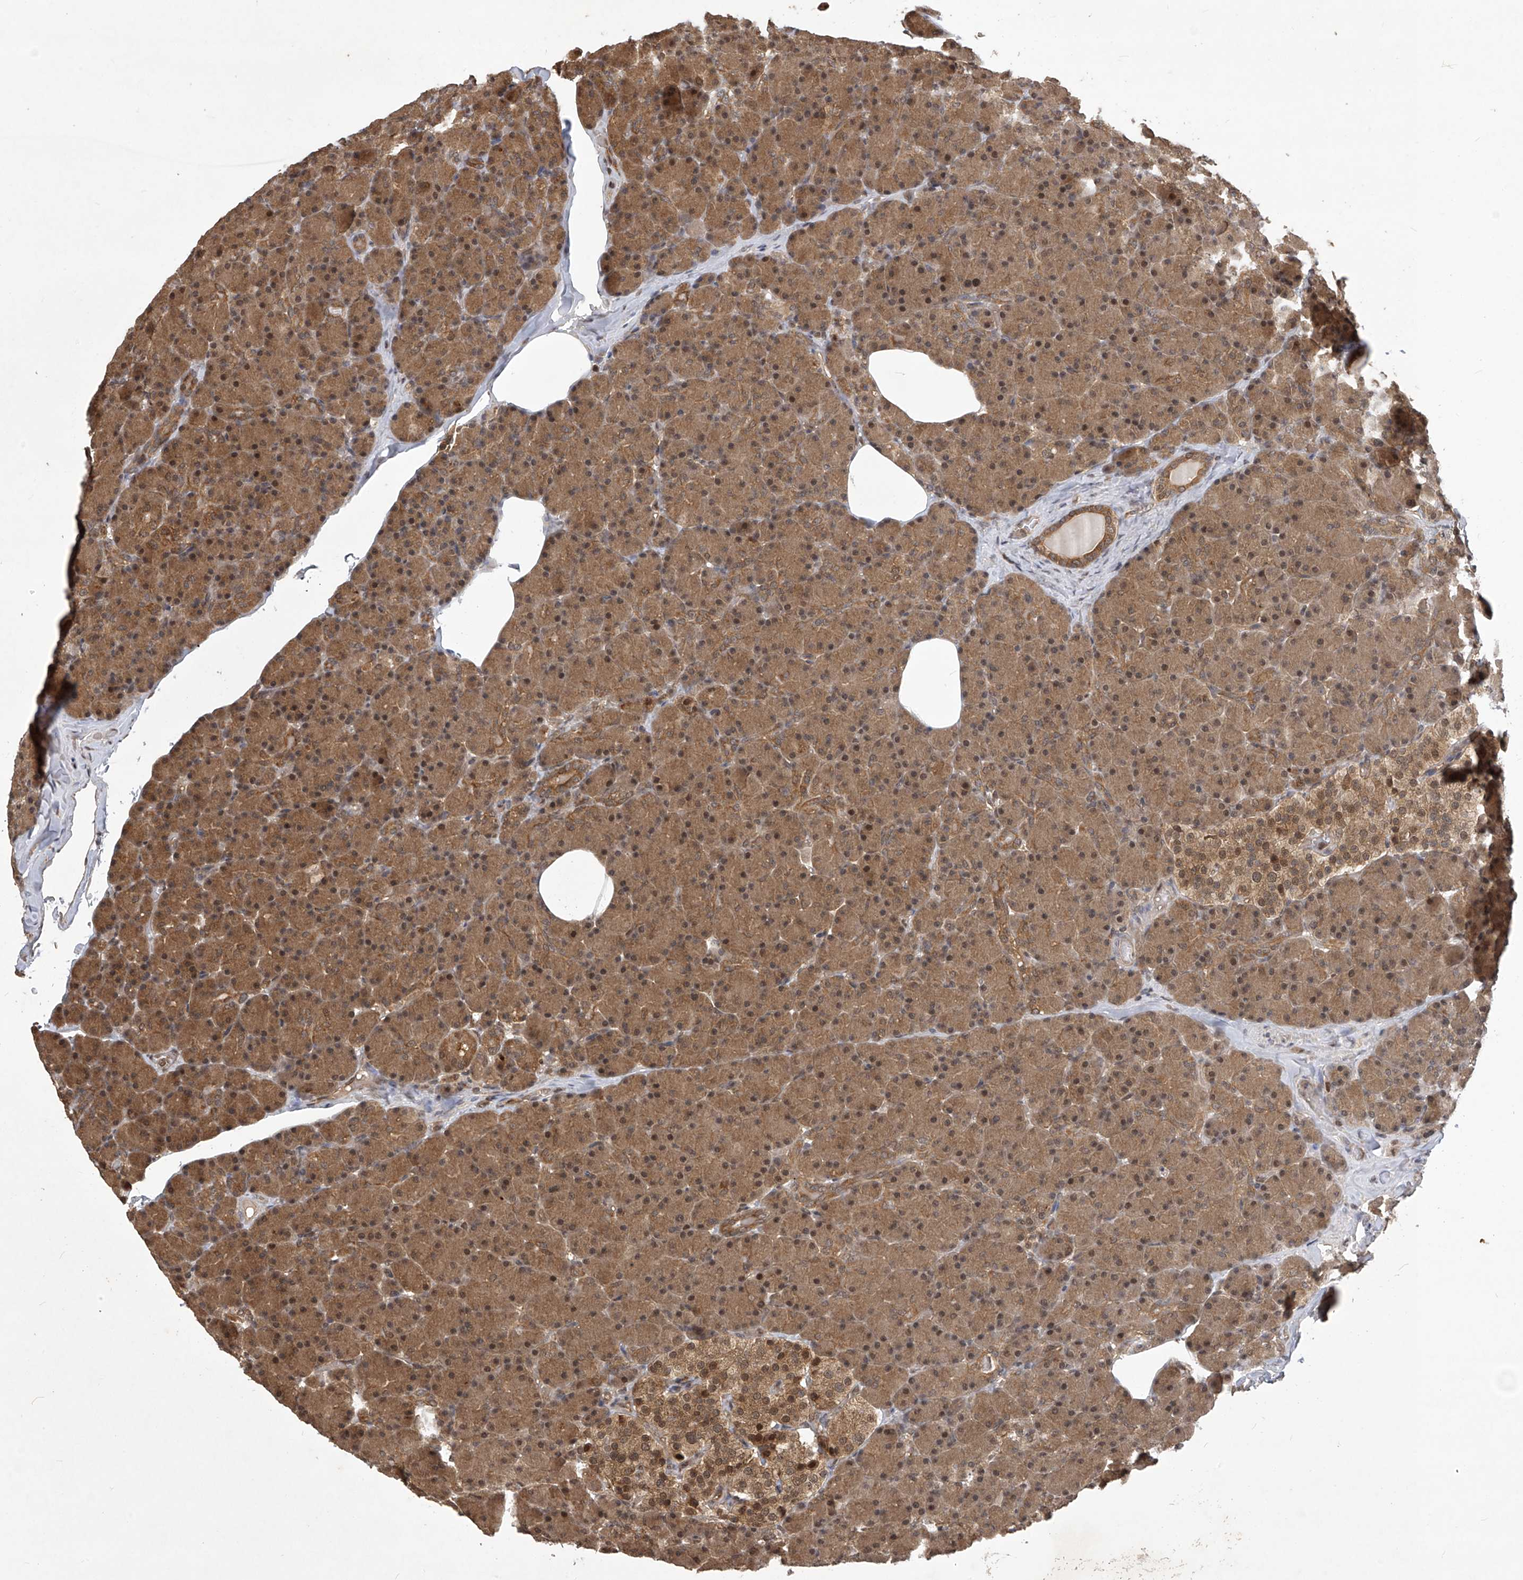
{"staining": {"intensity": "moderate", "quantity": ">75%", "location": "cytoplasmic/membranous"}, "tissue": "pancreas", "cell_type": "Exocrine glandular cells", "image_type": "normal", "snomed": [{"axis": "morphology", "description": "Normal tissue, NOS"}, {"axis": "topography", "description": "Pancreas"}], "caption": "Brown immunohistochemical staining in normal human pancreas displays moderate cytoplasmic/membranous positivity in about >75% of exocrine glandular cells. (DAB (3,3'-diaminobenzidine) = brown stain, brightfield microscopy at high magnification).", "gene": "PSMB1", "patient": {"sex": "female", "age": 43}}